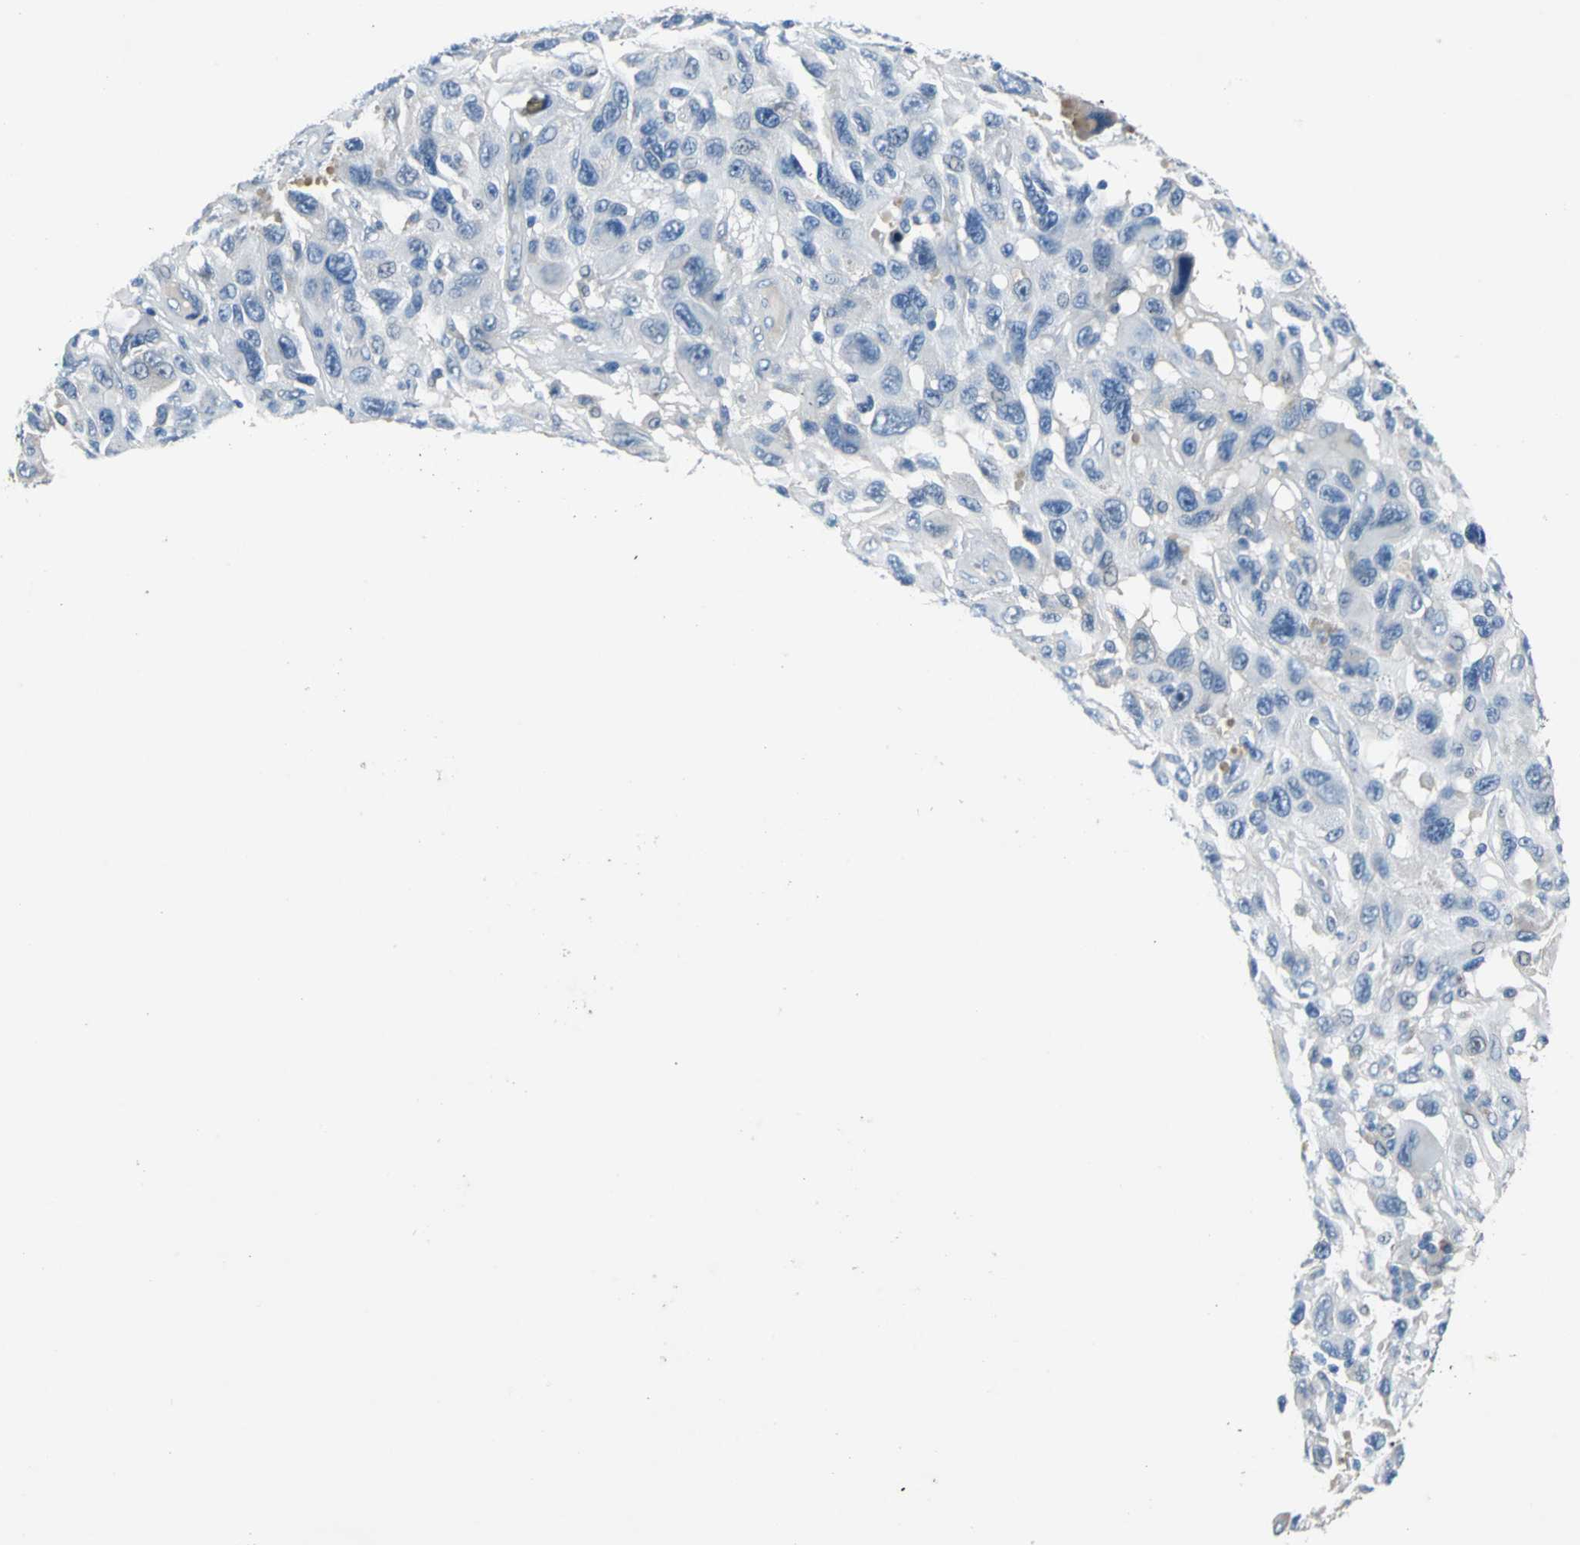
{"staining": {"intensity": "negative", "quantity": "none", "location": "none"}, "tissue": "melanoma", "cell_type": "Tumor cells", "image_type": "cancer", "snomed": [{"axis": "morphology", "description": "Malignant melanoma, NOS"}, {"axis": "topography", "description": "Skin"}], "caption": "There is no significant staining in tumor cells of melanoma.", "gene": "SELP", "patient": {"sex": "male", "age": 53}}